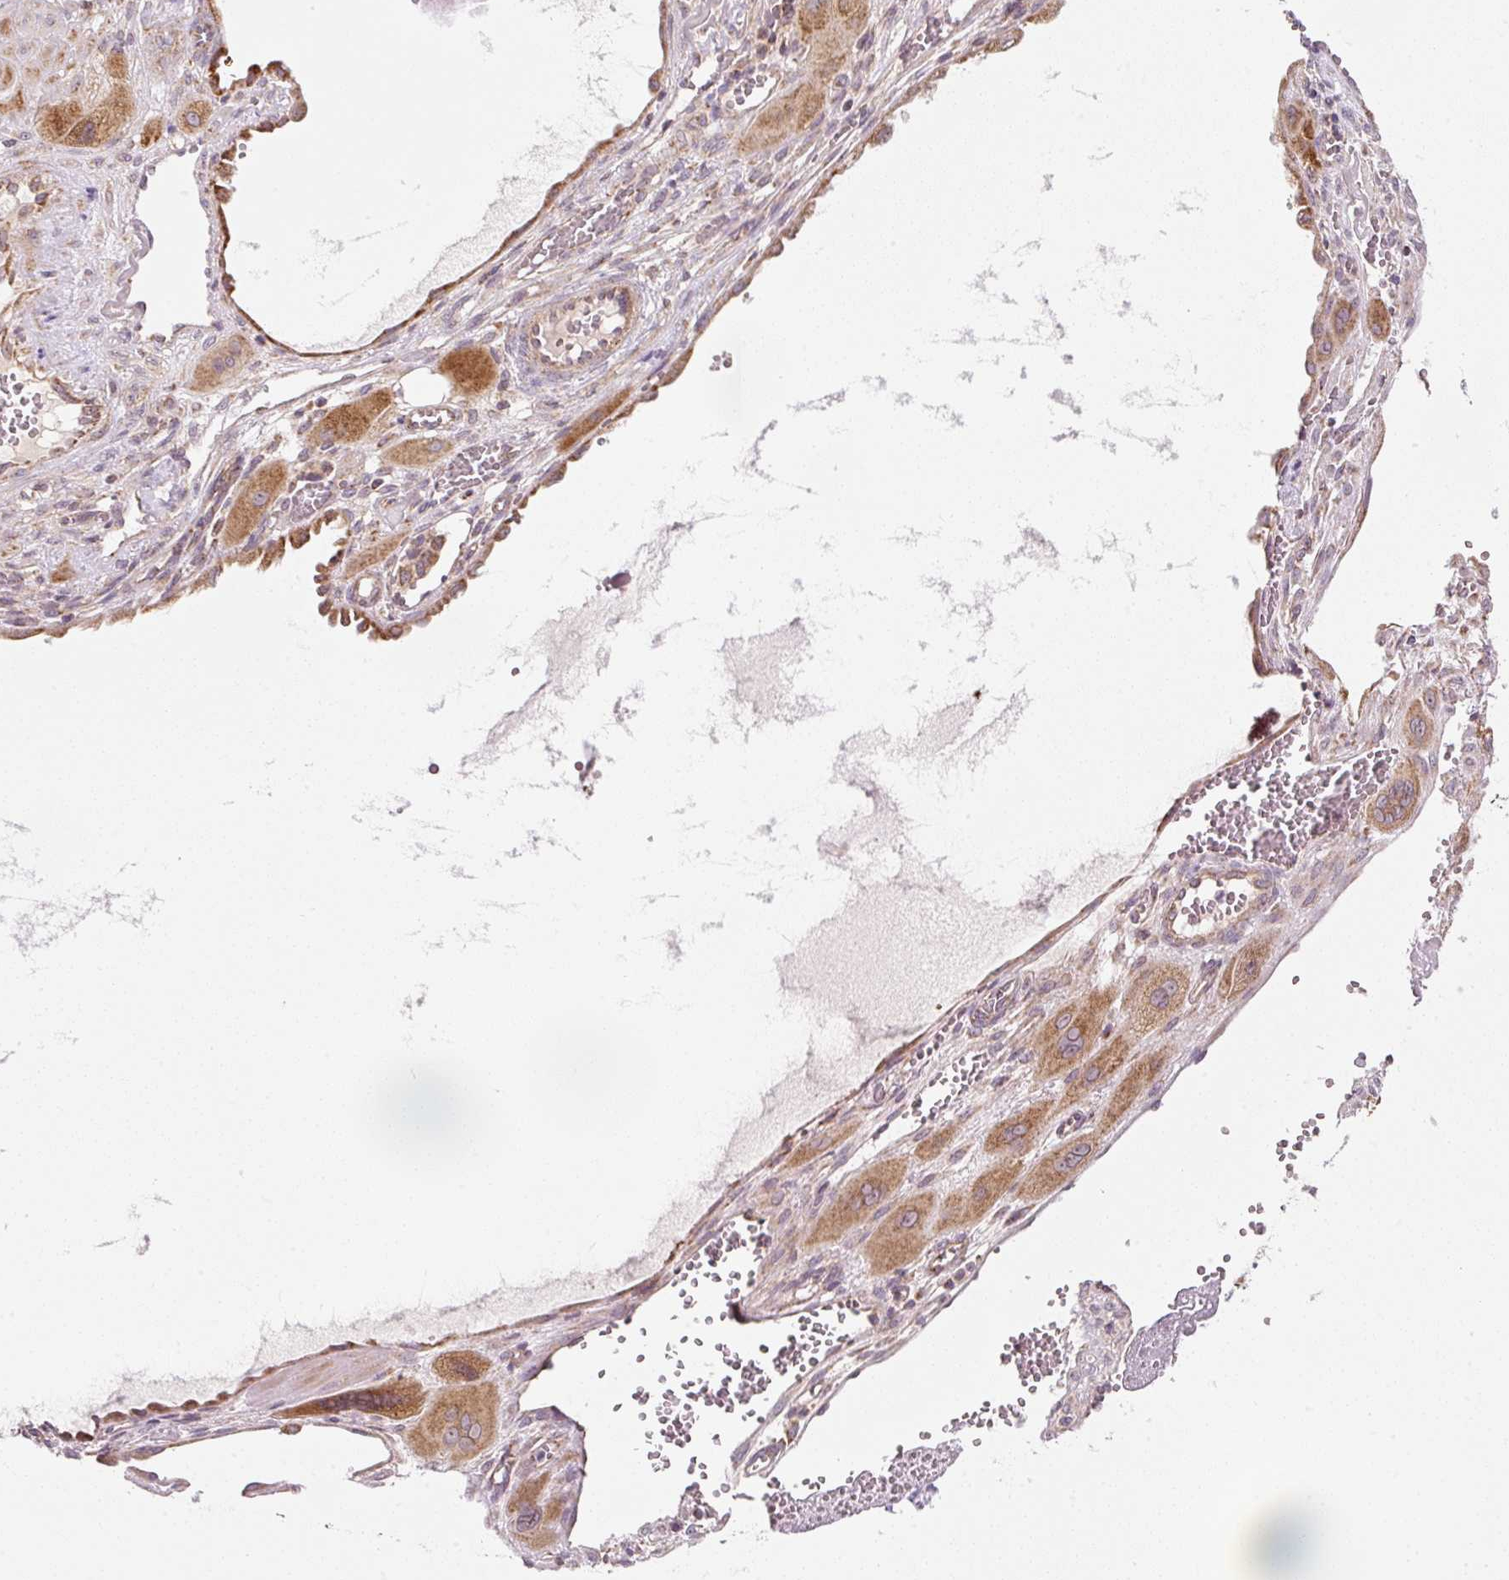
{"staining": {"intensity": "moderate", "quantity": ">75%", "location": "cytoplasmic/membranous"}, "tissue": "cervical cancer", "cell_type": "Tumor cells", "image_type": "cancer", "snomed": [{"axis": "morphology", "description": "Squamous cell carcinoma, NOS"}, {"axis": "topography", "description": "Cervix"}], "caption": "IHC photomicrograph of squamous cell carcinoma (cervical) stained for a protein (brown), which exhibits medium levels of moderate cytoplasmic/membranous positivity in approximately >75% of tumor cells.", "gene": "FAM78B", "patient": {"sex": "female", "age": 34}}